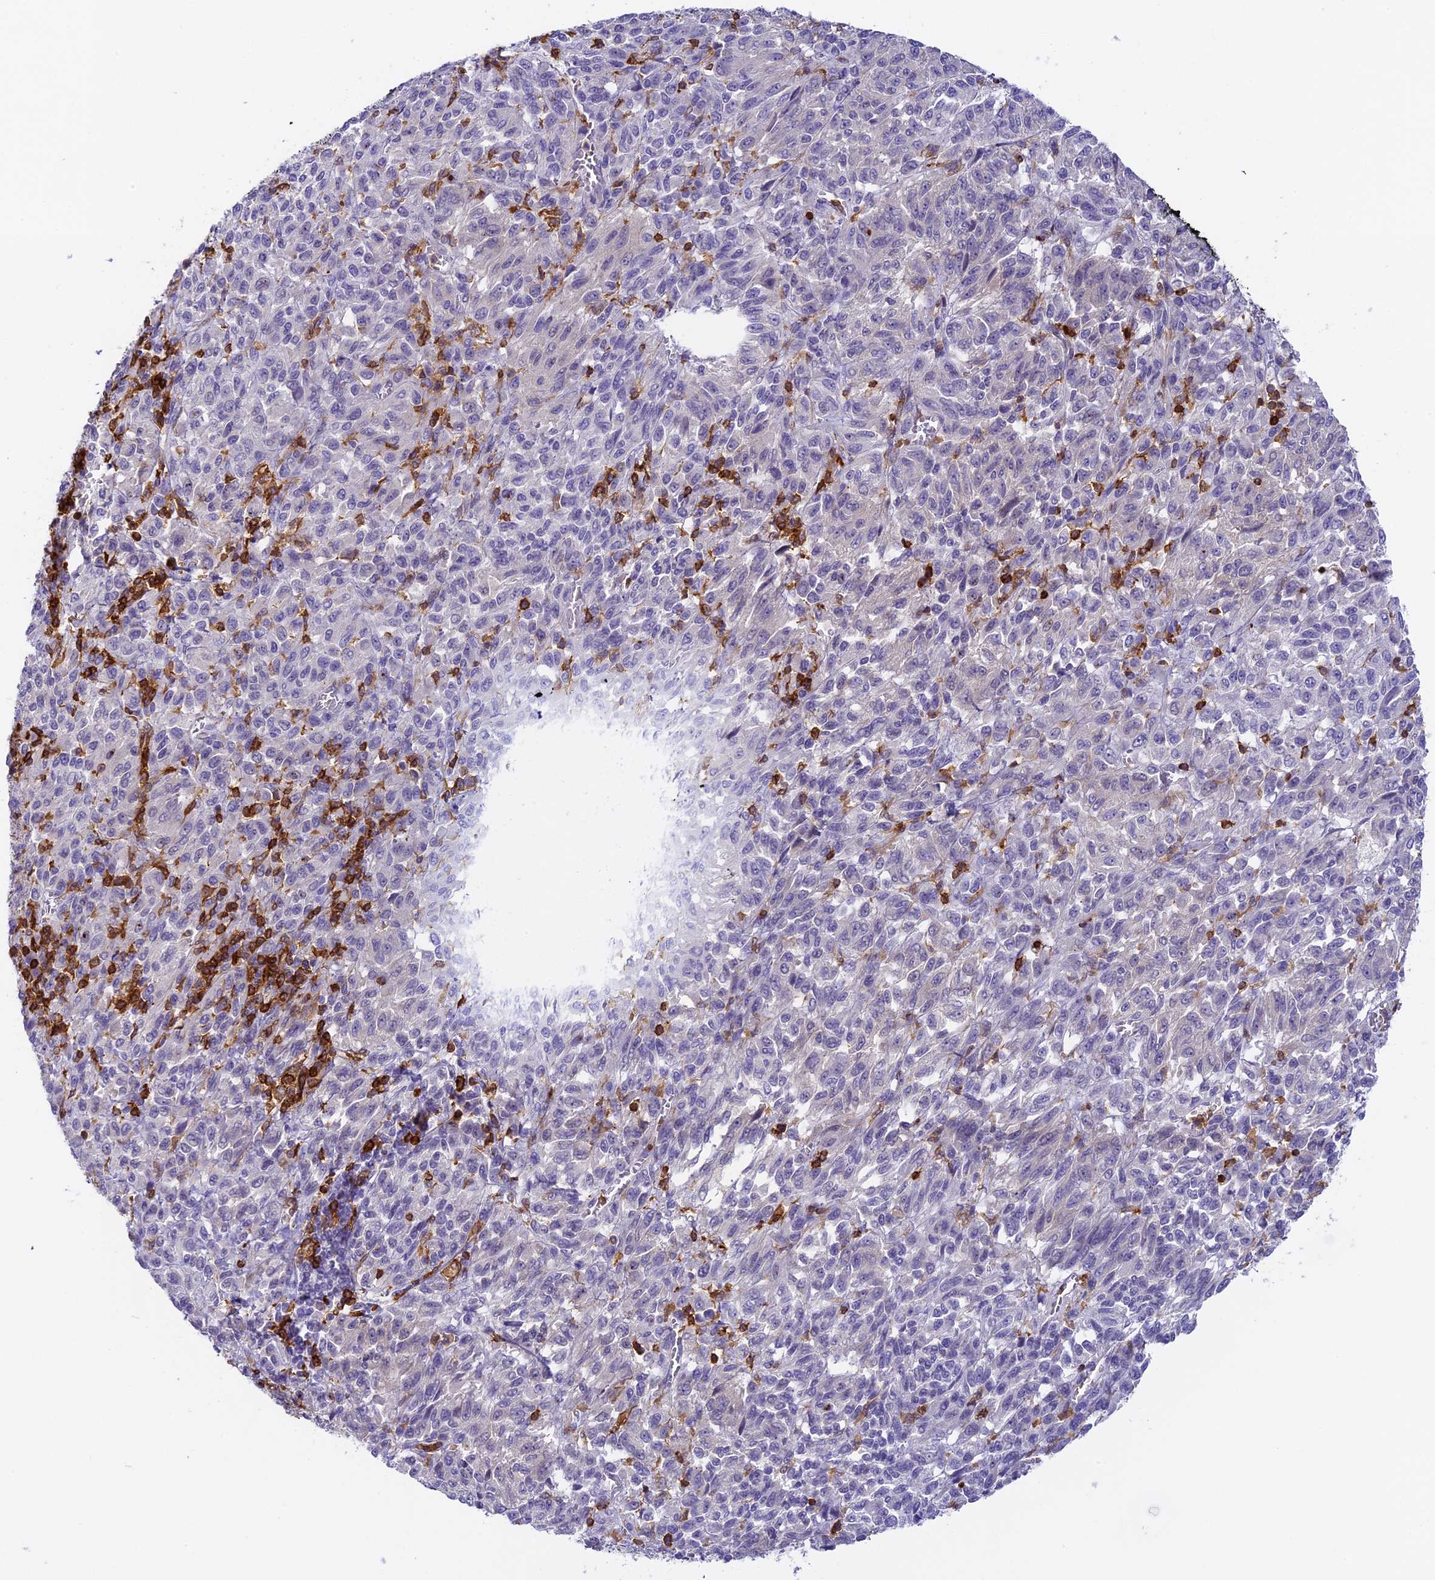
{"staining": {"intensity": "negative", "quantity": "none", "location": "none"}, "tissue": "melanoma", "cell_type": "Tumor cells", "image_type": "cancer", "snomed": [{"axis": "morphology", "description": "Malignant melanoma, Metastatic site"}, {"axis": "topography", "description": "Lung"}], "caption": "This is a photomicrograph of immunohistochemistry (IHC) staining of melanoma, which shows no staining in tumor cells.", "gene": "FYB1", "patient": {"sex": "male", "age": 64}}